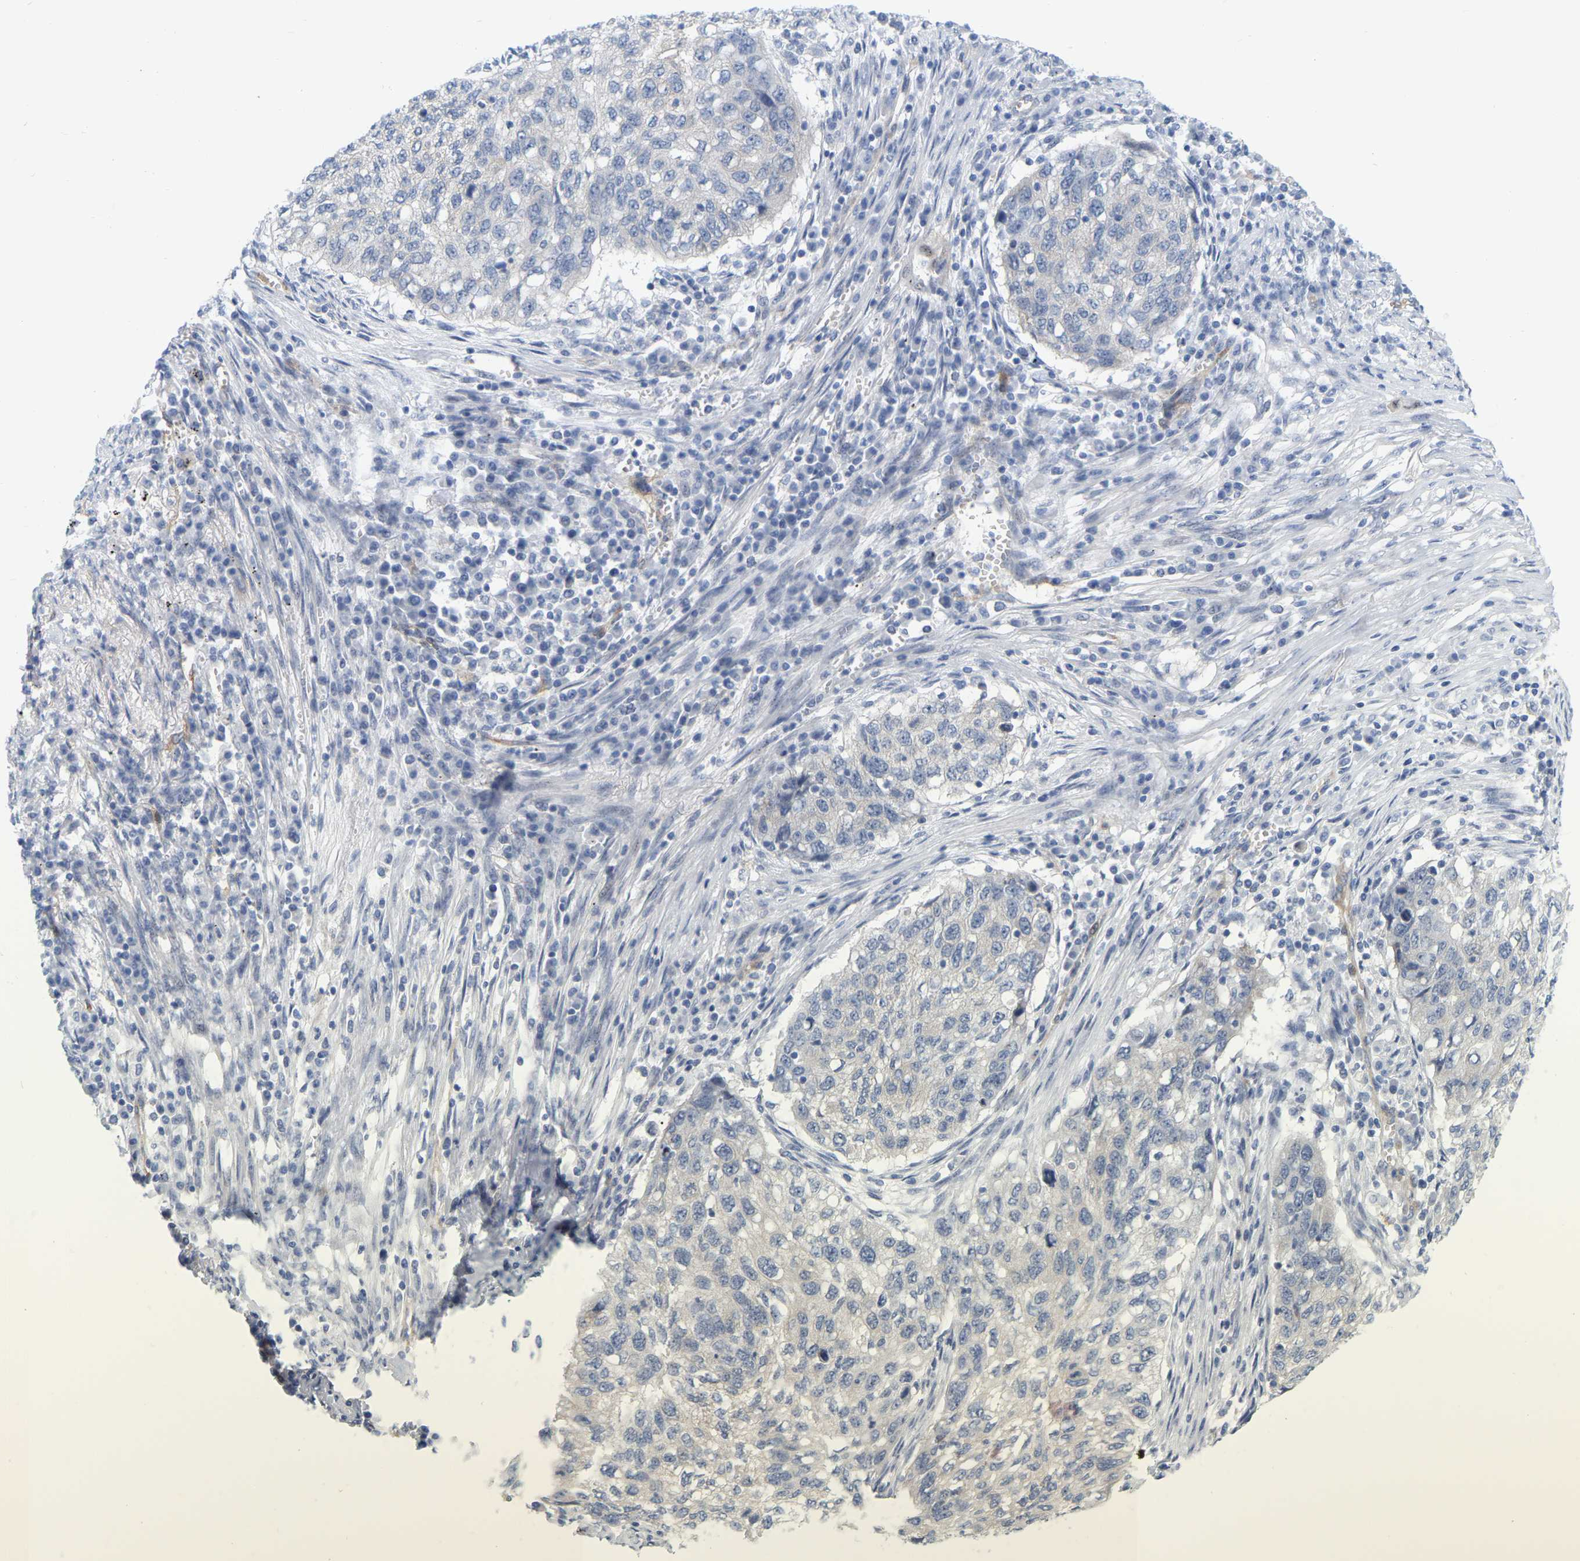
{"staining": {"intensity": "negative", "quantity": "none", "location": "none"}, "tissue": "lung cancer", "cell_type": "Tumor cells", "image_type": "cancer", "snomed": [{"axis": "morphology", "description": "Squamous cell carcinoma, NOS"}, {"axis": "topography", "description": "Lung"}], "caption": "Immunohistochemistry (IHC) histopathology image of neoplastic tissue: lung squamous cell carcinoma stained with DAB (3,3'-diaminobenzidine) displays no significant protein staining in tumor cells.", "gene": "RAPH1", "patient": {"sex": "female", "age": 63}}